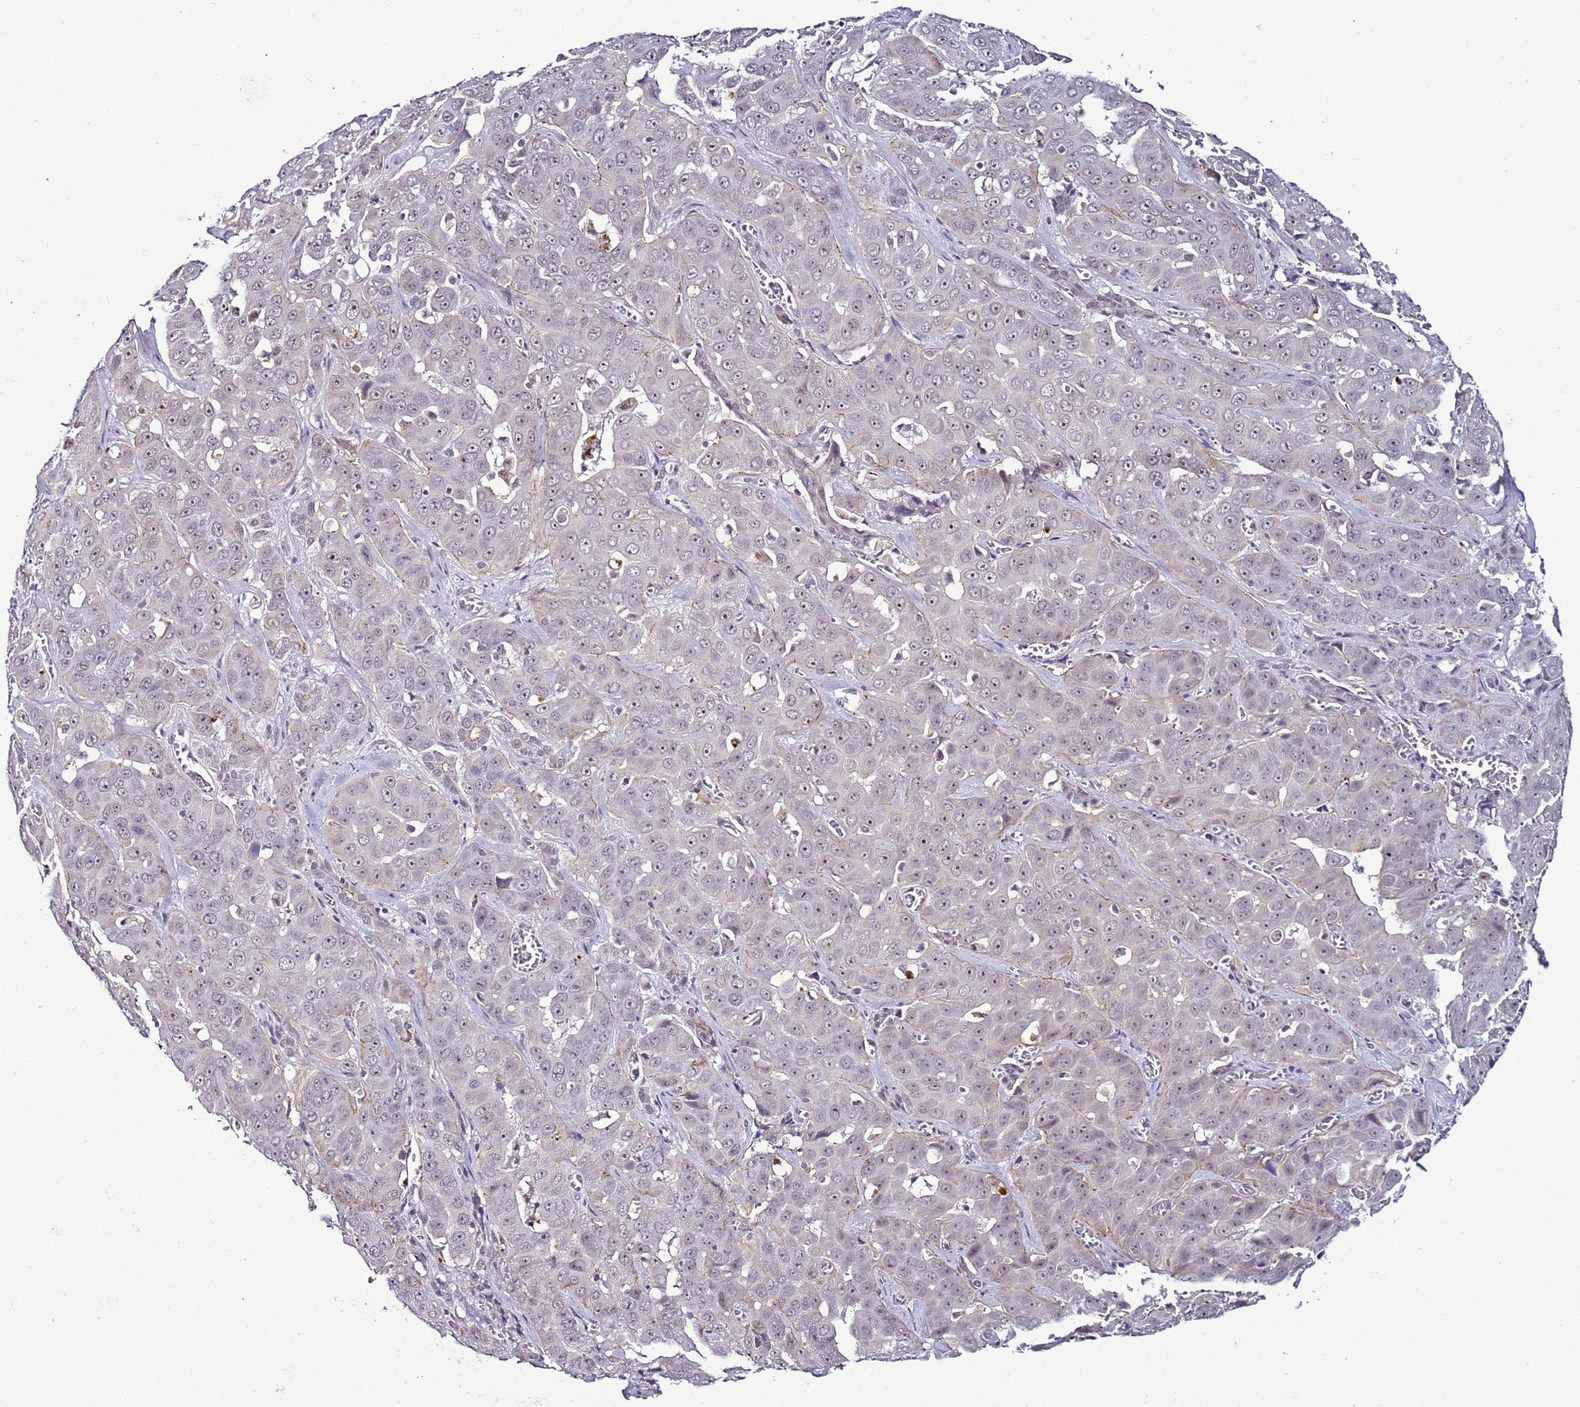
{"staining": {"intensity": "weak", "quantity": "25%-75%", "location": "nuclear"}, "tissue": "liver cancer", "cell_type": "Tumor cells", "image_type": "cancer", "snomed": [{"axis": "morphology", "description": "Cholangiocarcinoma"}, {"axis": "topography", "description": "Liver"}], "caption": "This photomicrograph demonstrates IHC staining of cholangiocarcinoma (liver), with low weak nuclear expression in approximately 25%-75% of tumor cells.", "gene": "PSMA7", "patient": {"sex": "female", "age": 52}}